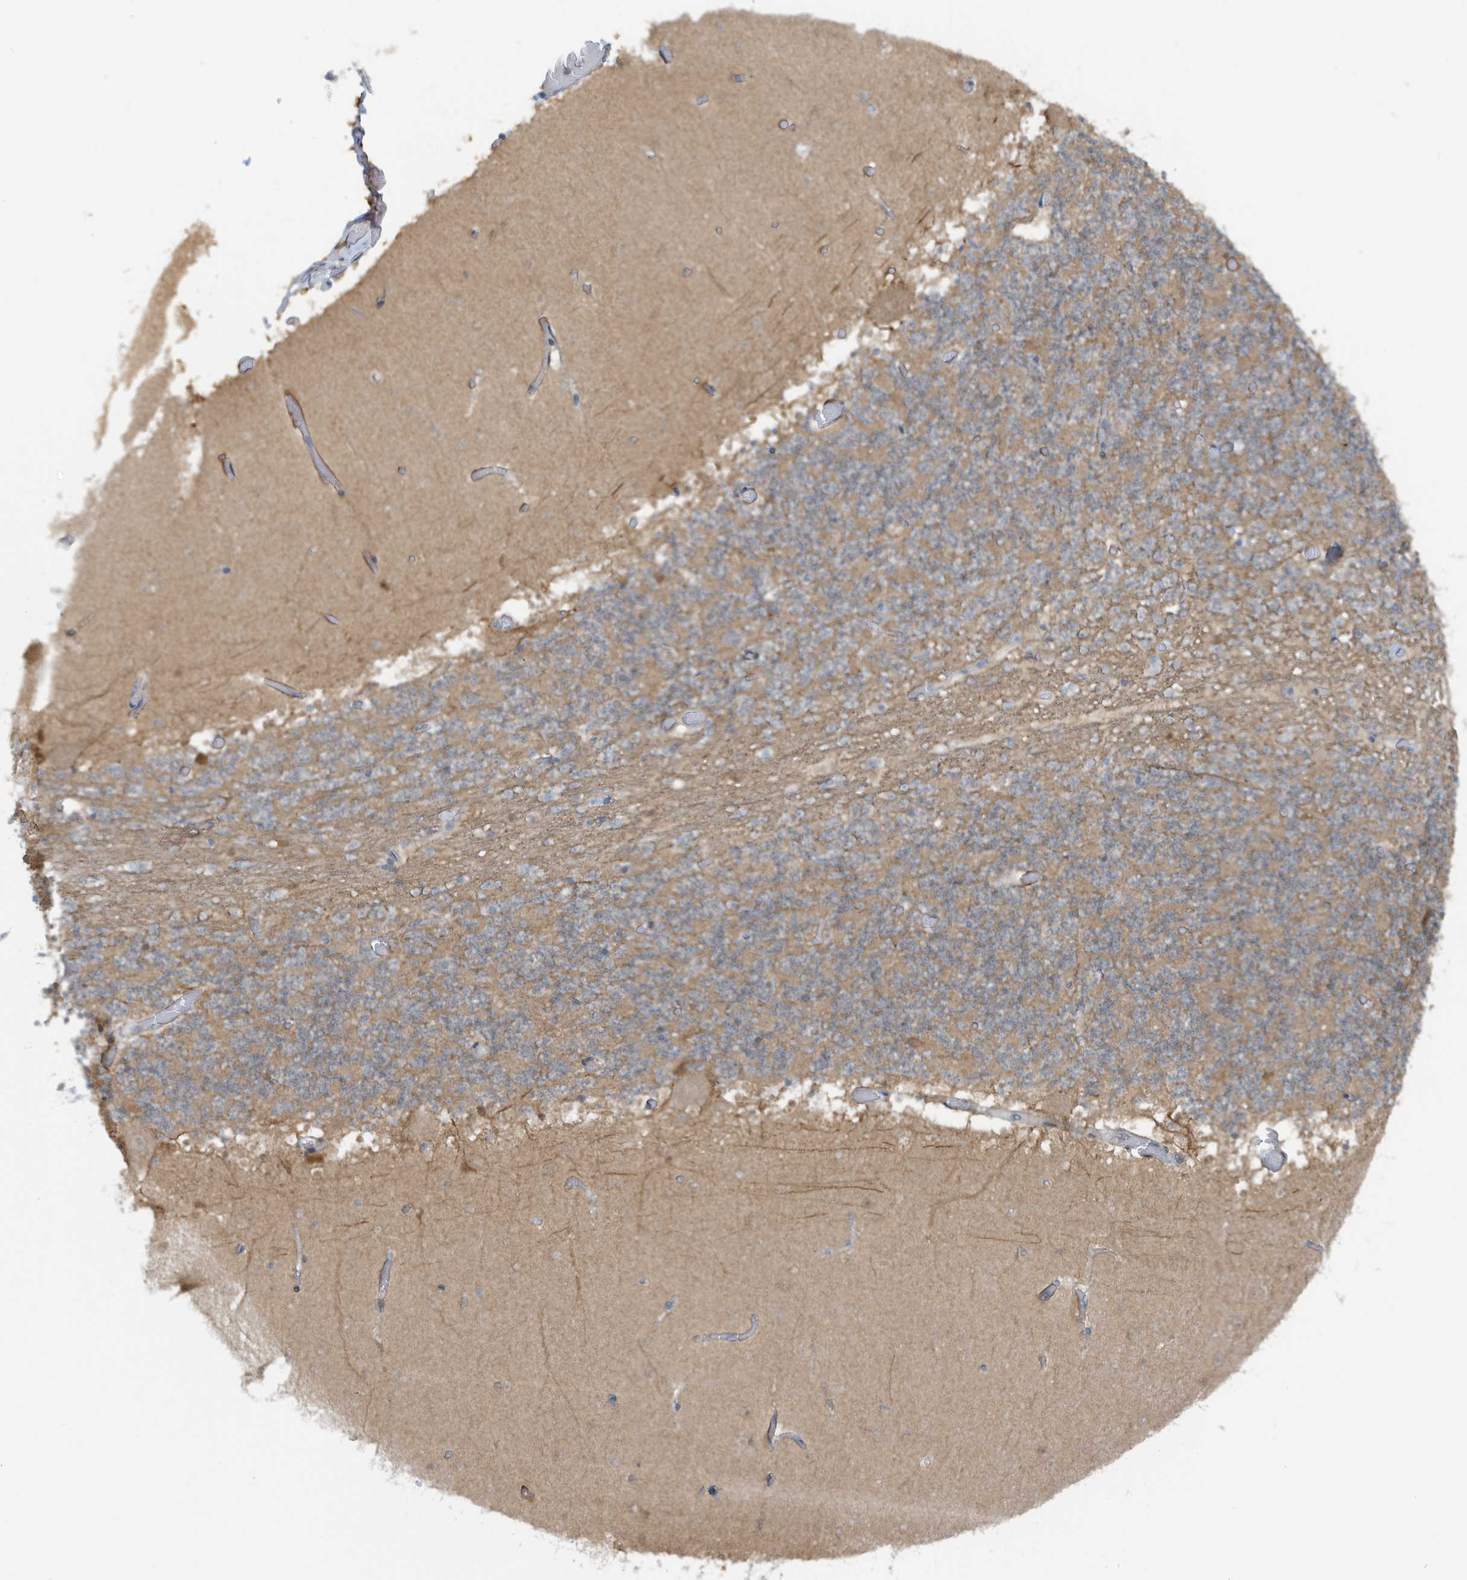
{"staining": {"intensity": "weak", "quantity": ">75%", "location": "cytoplasmic/membranous"}, "tissue": "cerebellum", "cell_type": "Cells in granular layer", "image_type": "normal", "snomed": [{"axis": "morphology", "description": "Normal tissue, NOS"}, {"axis": "topography", "description": "Cerebellum"}], "caption": "Weak cytoplasmic/membranous protein expression is identified in approximately >75% of cells in granular layer in cerebellum.", "gene": "OGA", "patient": {"sex": "female", "age": 28}}